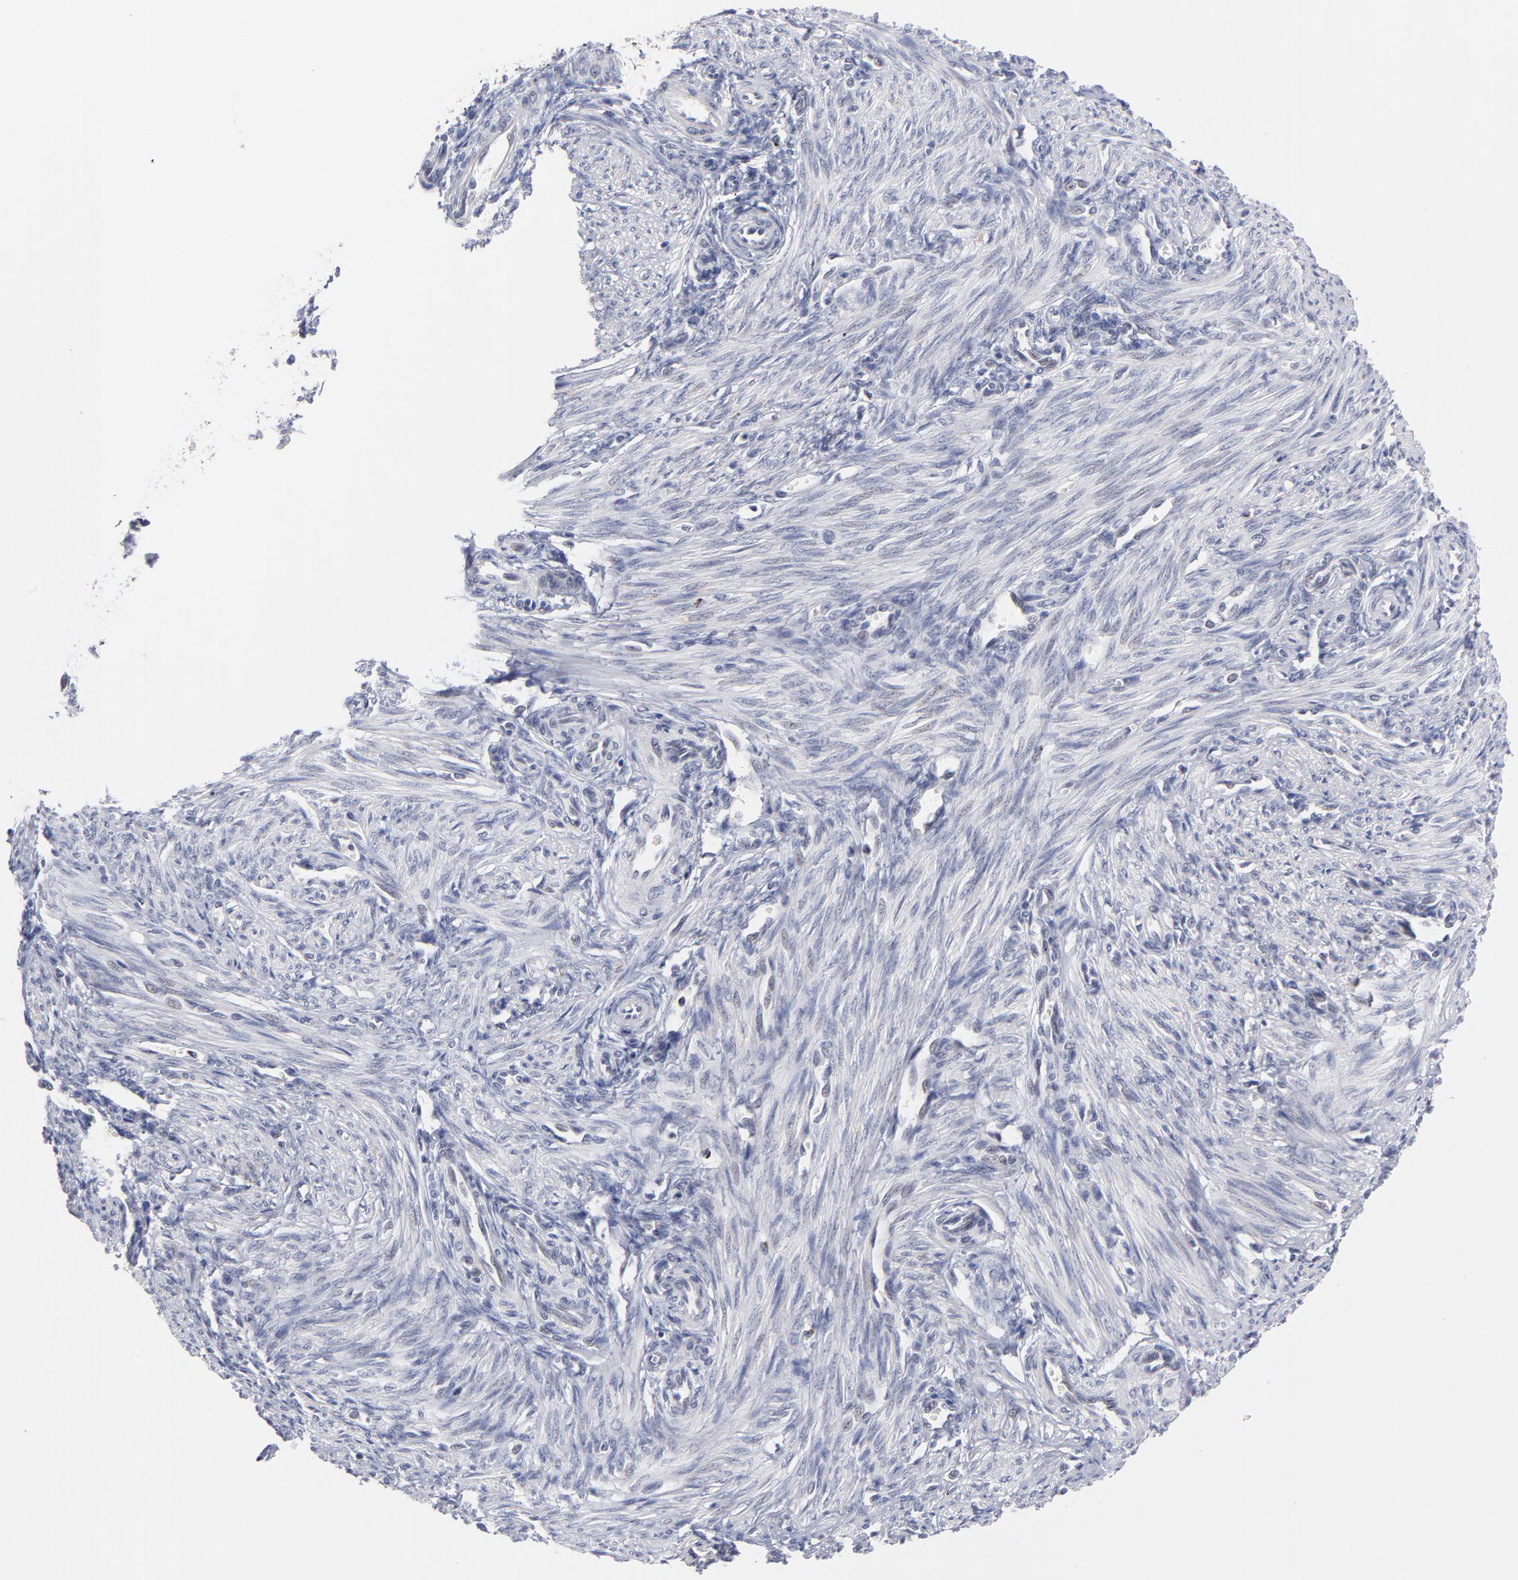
{"staining": {"intensity": "negative", "quantity": "none", "location": "none"}, "tissue": "endometrium", "cell_type": "Cells in endometrial stroma", "image_type": "normal", "snomed": [{"axis": "morphology", "description": "Normal tissue, NOS"}, {"axis": "topography", "description": "Endometrium"}], "caption": "Immunohistochemistry of unremarkable endometrium demonstrates no staining in cells in endometrial stroma.", "gene": "WSB1", "patient": {"sex": "female", "age": 27}}